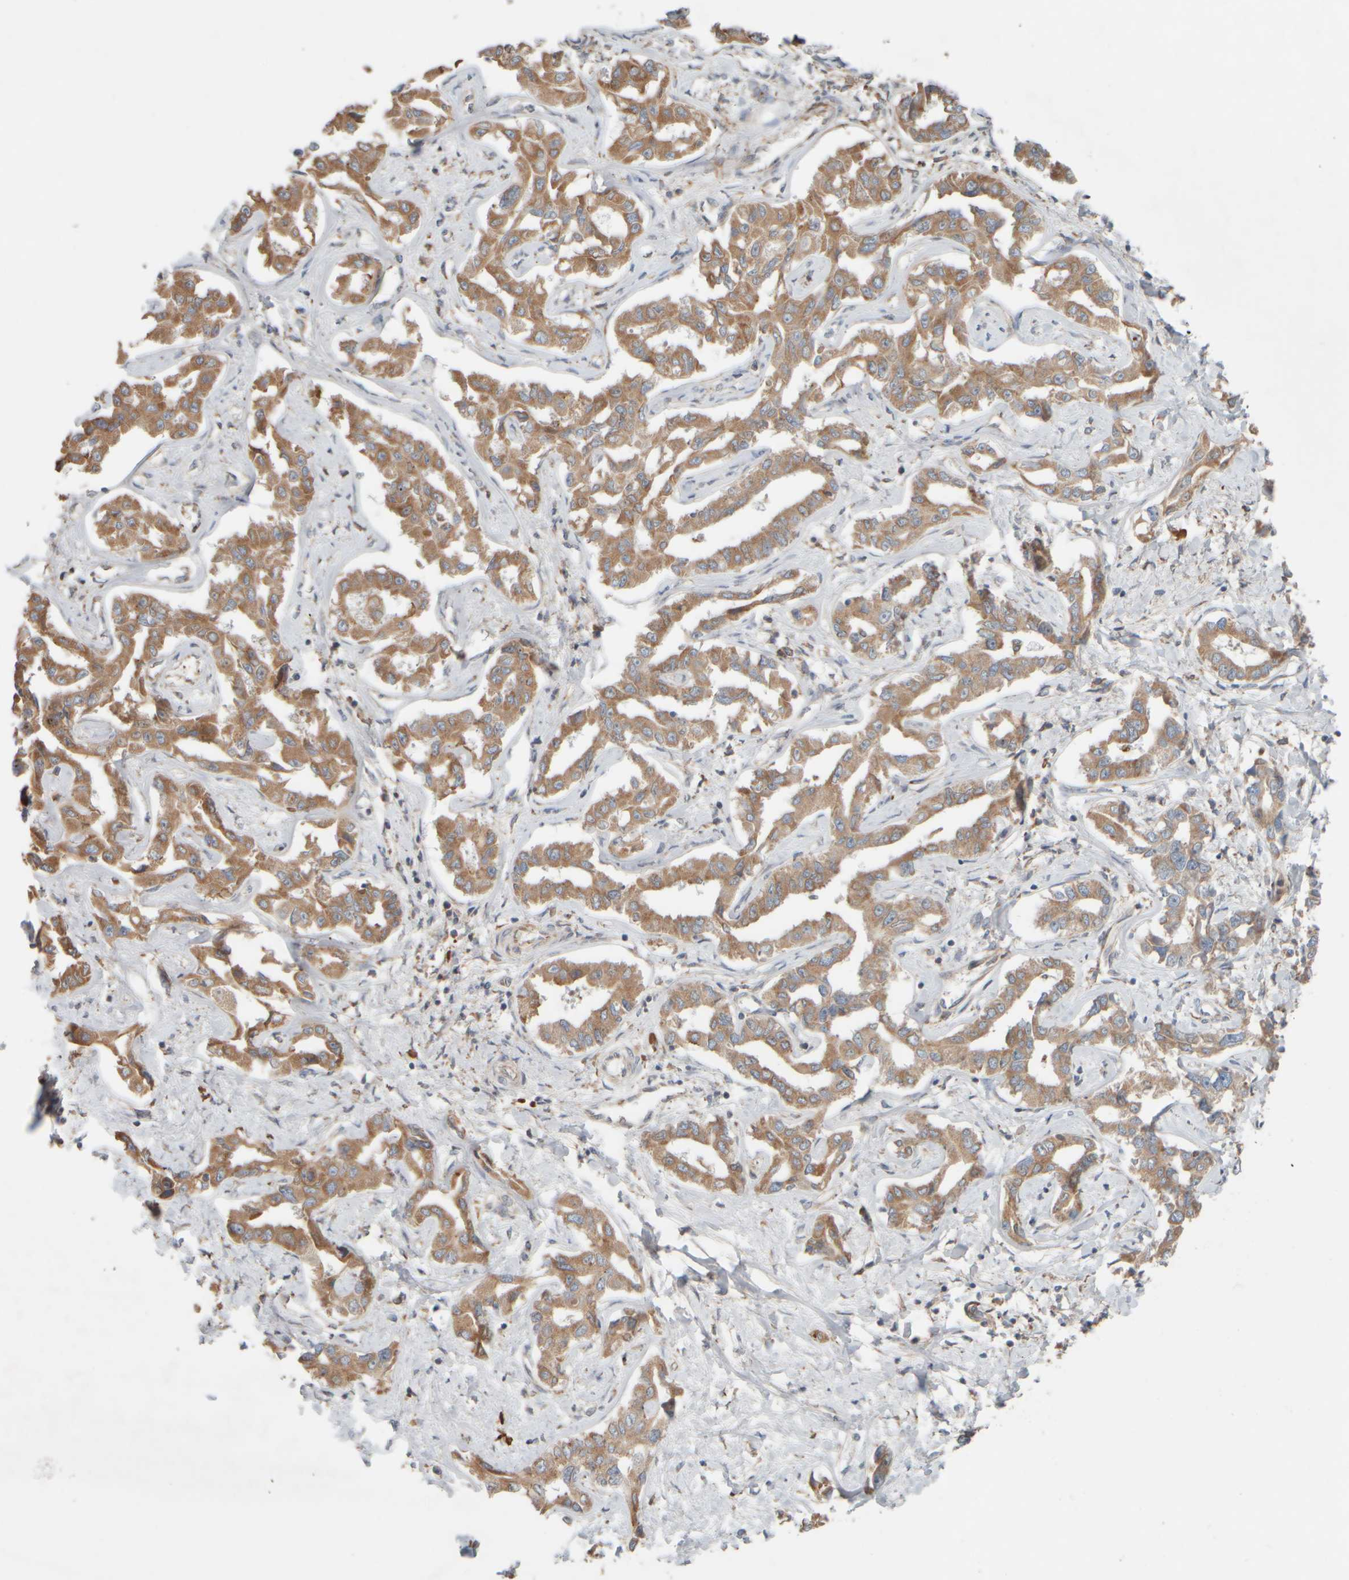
{"staining": {"intensity": "moderate", "quantity": ">75%", "location": "cytoplasmic/membranous"}, "tissue": "liver cancer", "cell_type": "Tumor cells", "image_type": "cancer", "snomed": [{"axis": "morphology", "description": "Cholangiocarcinoma"}, {"axis": "topography", "description": "Liver"}], "caption": "Immunohistochemistry (IHC) image of neoplastic tissue: liver cholangiocarcinoma stained using immunohistochemistry shows medium levels of moderate protein expression localized specifically in the cytoplasmic/membranous of tumor cells, appearing as a cytoplasmic/membranous brown color.", "gene": "EIF2B3", "patient": {"sex": "male", "age": 59}}